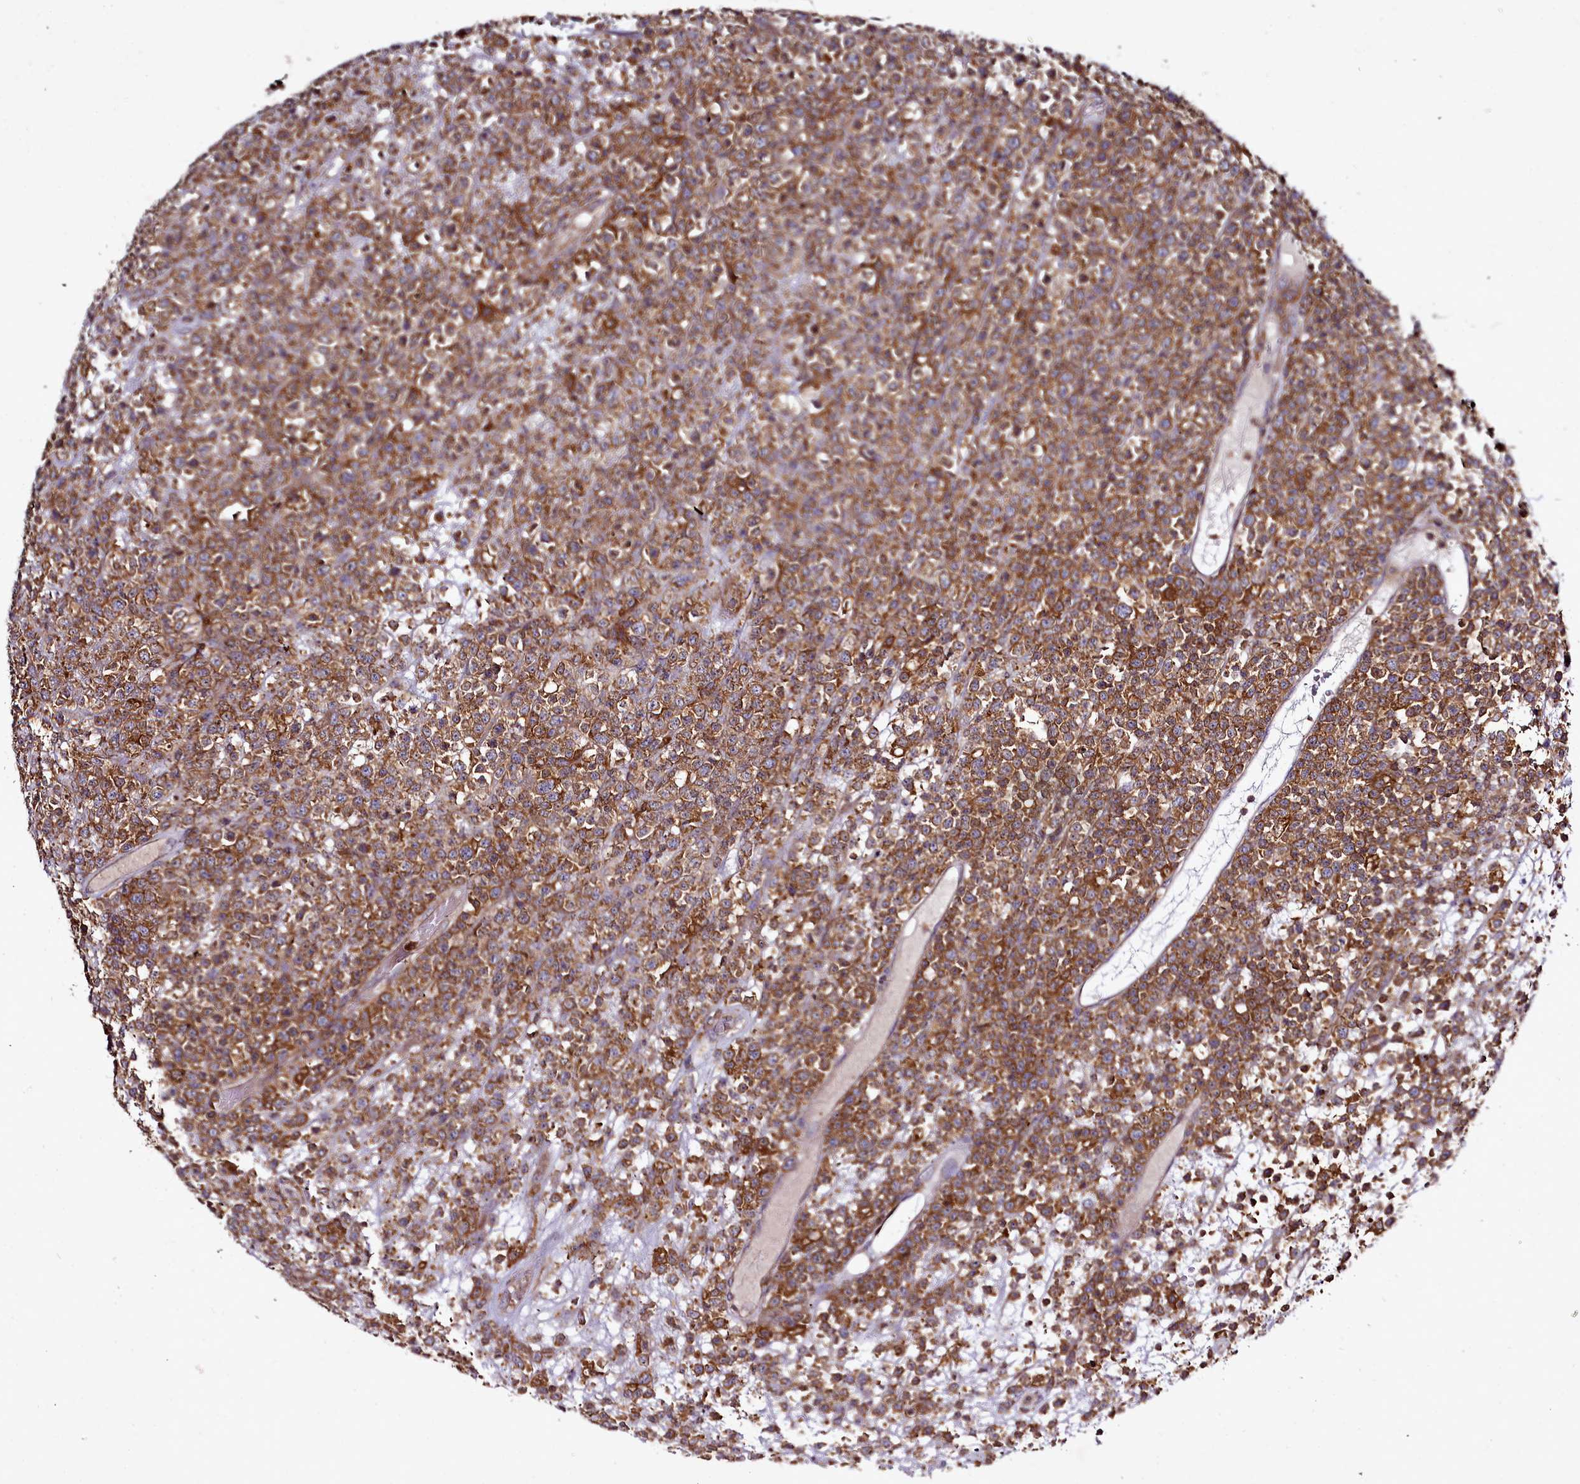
{"staining": {"intensity": "moderate", "quantity": ">75%", "location": "cytoplasmic/membranous"}, "tissue": "lymphoma", "cell_type": "Tumor cells", "image_type": "cancer", "snomed": [{"axis": "morphology", "description": "Malignant lymphoma, non-Hodgkin's type, High grade"}, {"axis": "topography", "description": "Colon"}], "caption": "This histopathology image displays lymphoma stained with immunohistochemistry to label a protein in brown. The cytoplasmic/membranous of tumor cells show moderate positivity for the protein. Nuclei are counter-stained blue.", "gene": "NCKAP1L", "patient": {"sex": "female", "age": 53}}